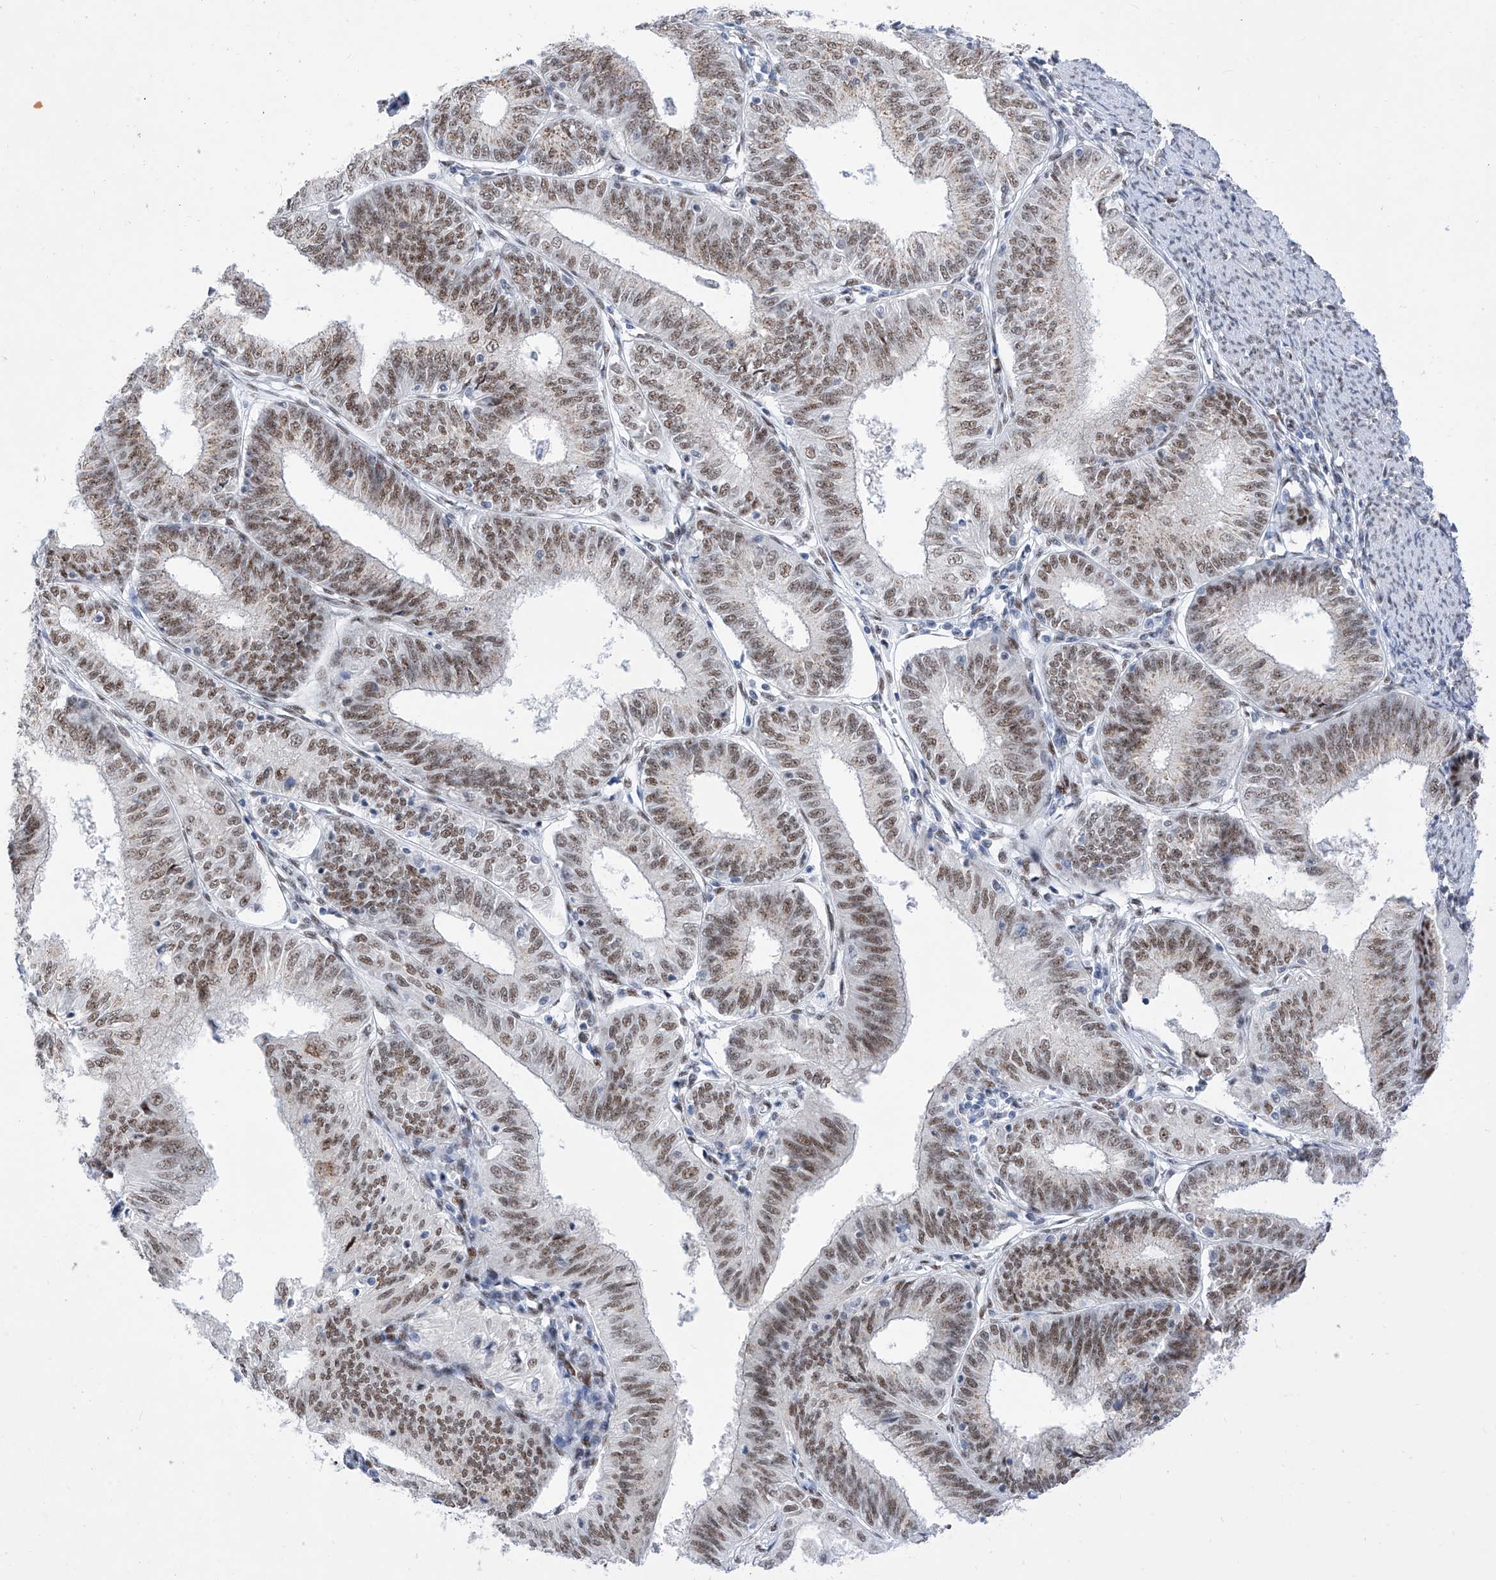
{"staining": {"intensity": "moderate", "quantity": ">75%", "location": "nuclear"}, "tissue": "endometrial cancer", "cell_type": "Tumor cells", "image_type": "cancer", "snomed": [{"axis": "morphology", "description": "Adenocarcinoma, NOS"}, {"axis": "topography", "description": "Endometrium"}], "caption": "IHC staining of endometrial cancer (adenocarcinoma), which shows medium levels of moderate nuclear staining in about >75% of tumor cells indicating moderate nuclear protein expression. The staining was performed using DAB (3,3'-diaminobenzidine) (brown) for protein detection and nuclei were counterstained in hematoxylin (blue).", "gene": "ATN1", "patient": {"sex": "female", "age": 51}}